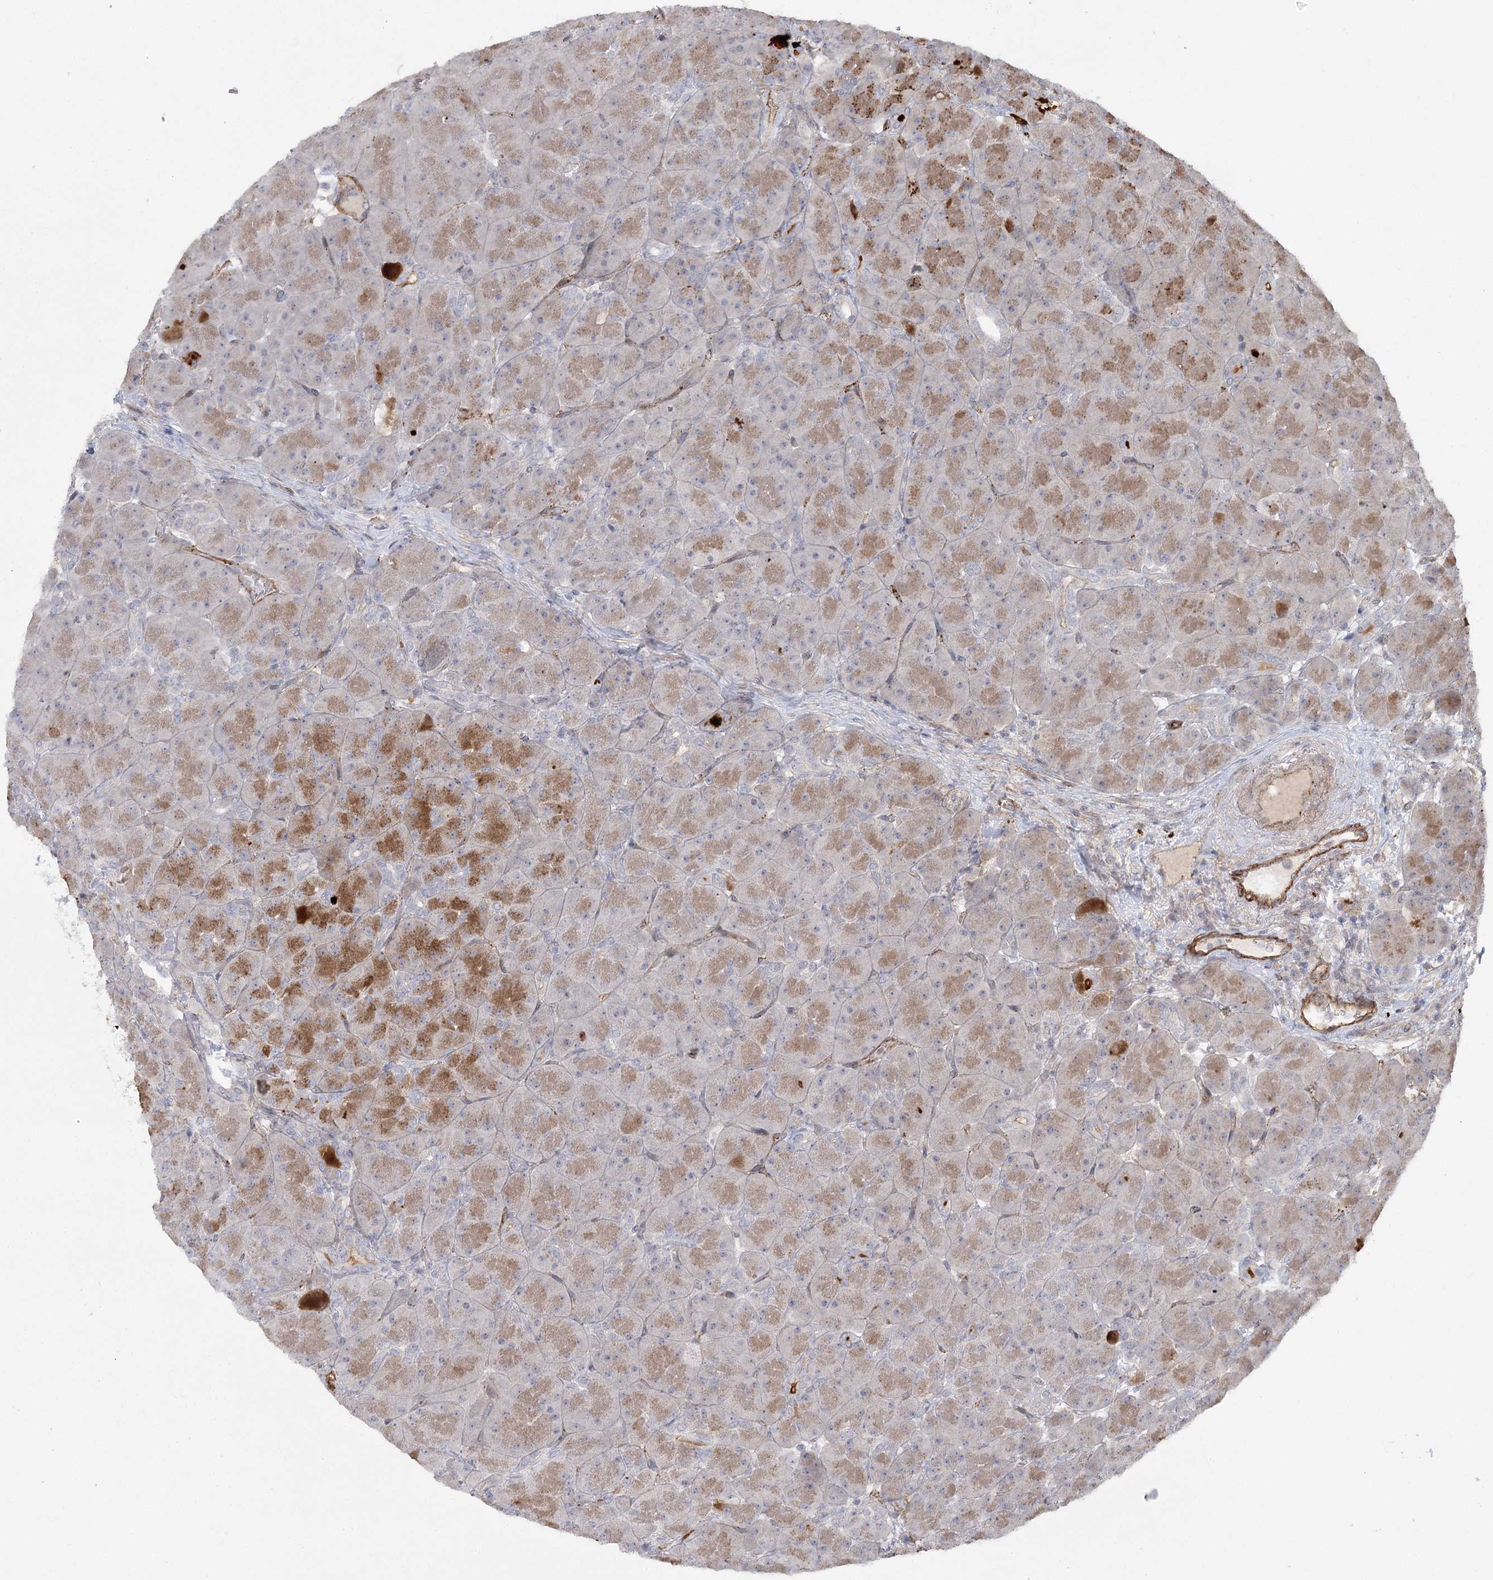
{"staining": {"intensity": "strong", "quantity": "25%-75%", "location": "cytoplasmic/membranous"}, "tissue": "pancreas", "cell_type": "Exocrine glandular cells", "image_type": "normal", "snomed": [{"axis": "morphology", "description": "Normal tissue, NOS"}, {"axis": "topography", "description": "Pancreas"}], "caption": "Brown immunohistochemical staining in unremarkable pancreas reveals strong cytoplasmic/membranous expression in about 25%-75% of exocrine glandular cells.", "gene": "AMTN", "patient": {"sex": "male", "age": 66}}